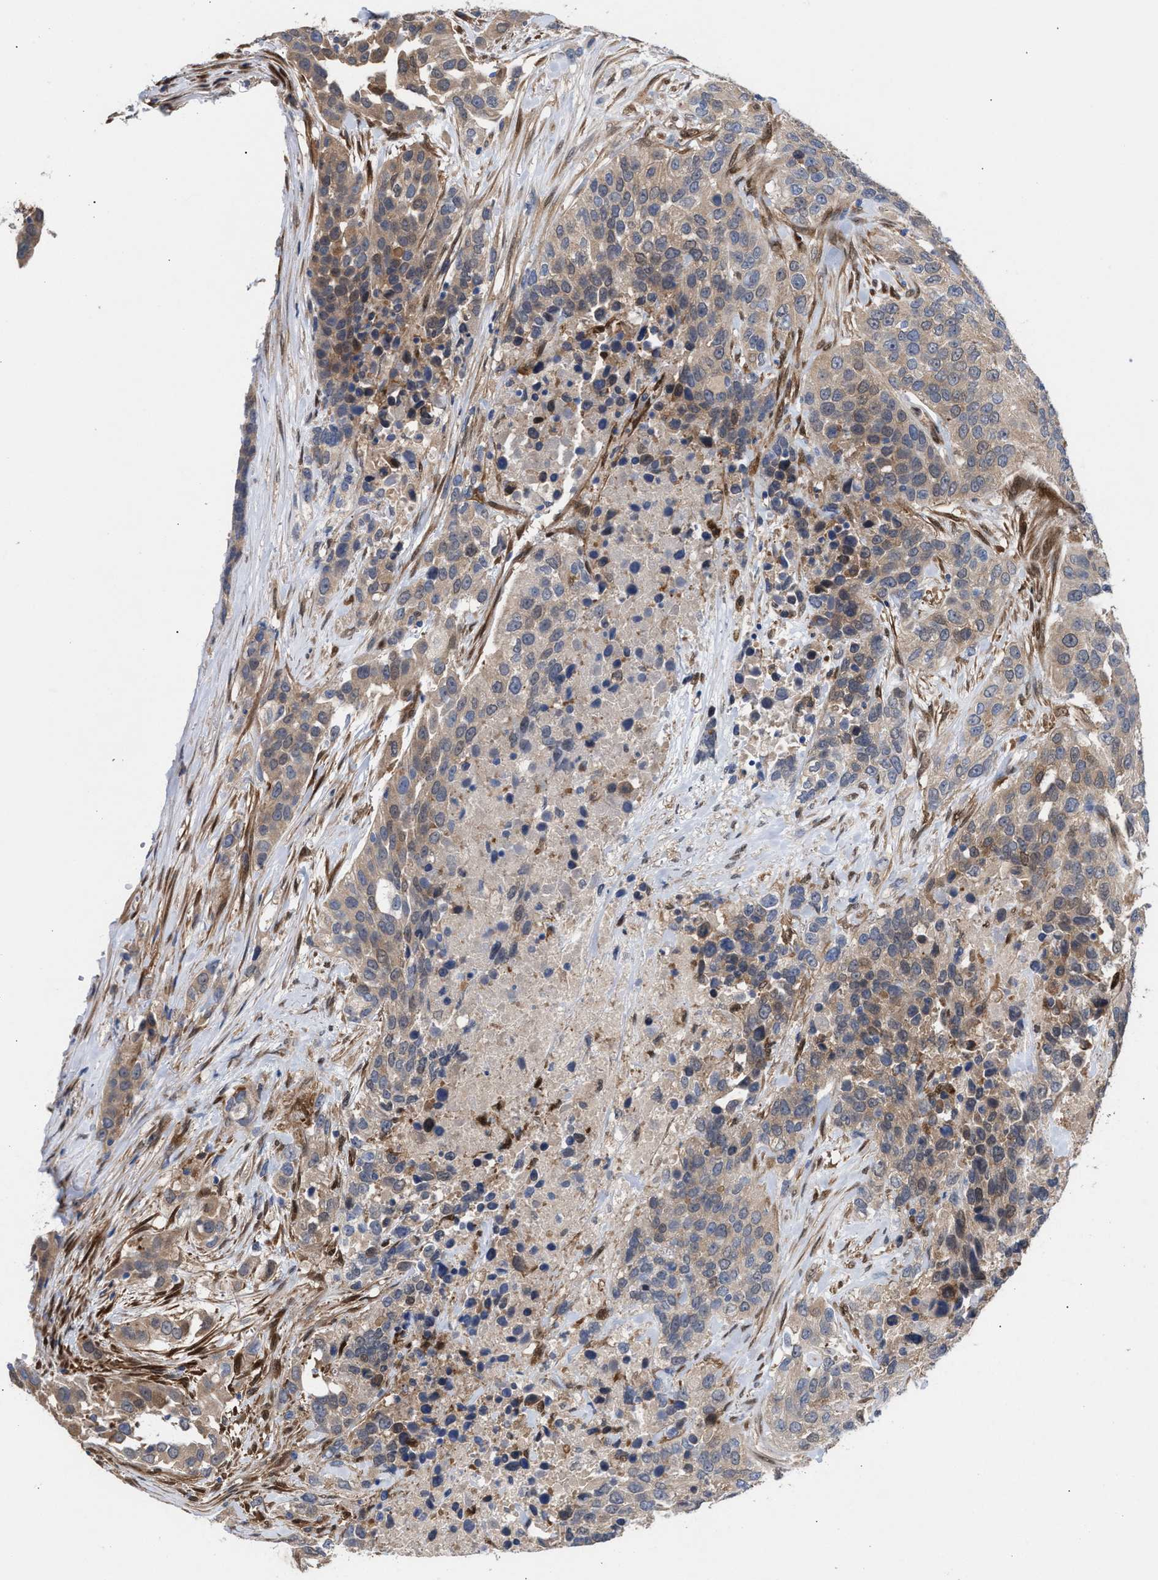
{"staining": {"intensity": "weak", "quantity": ">75%", "location": "cytoplasmic/membranous"}, "tissue": "urothelial cancer", "cell_type": "Tumor cells", "image_type": "cancer", "snomed": [{"axis": "morphology", "description": "Urothelial carcinoma, High grade"}, {"axis": "topography", "description": "Urinary bladder"}], "caption": "Protein expression by IHC reveals weak cytoplasmic/membranous expression in approximately >75% of tumor cells in high-grade urothelial carcinoma.", "gene": "TP53I3", "patient": {"sex": "female", "age": 80}}